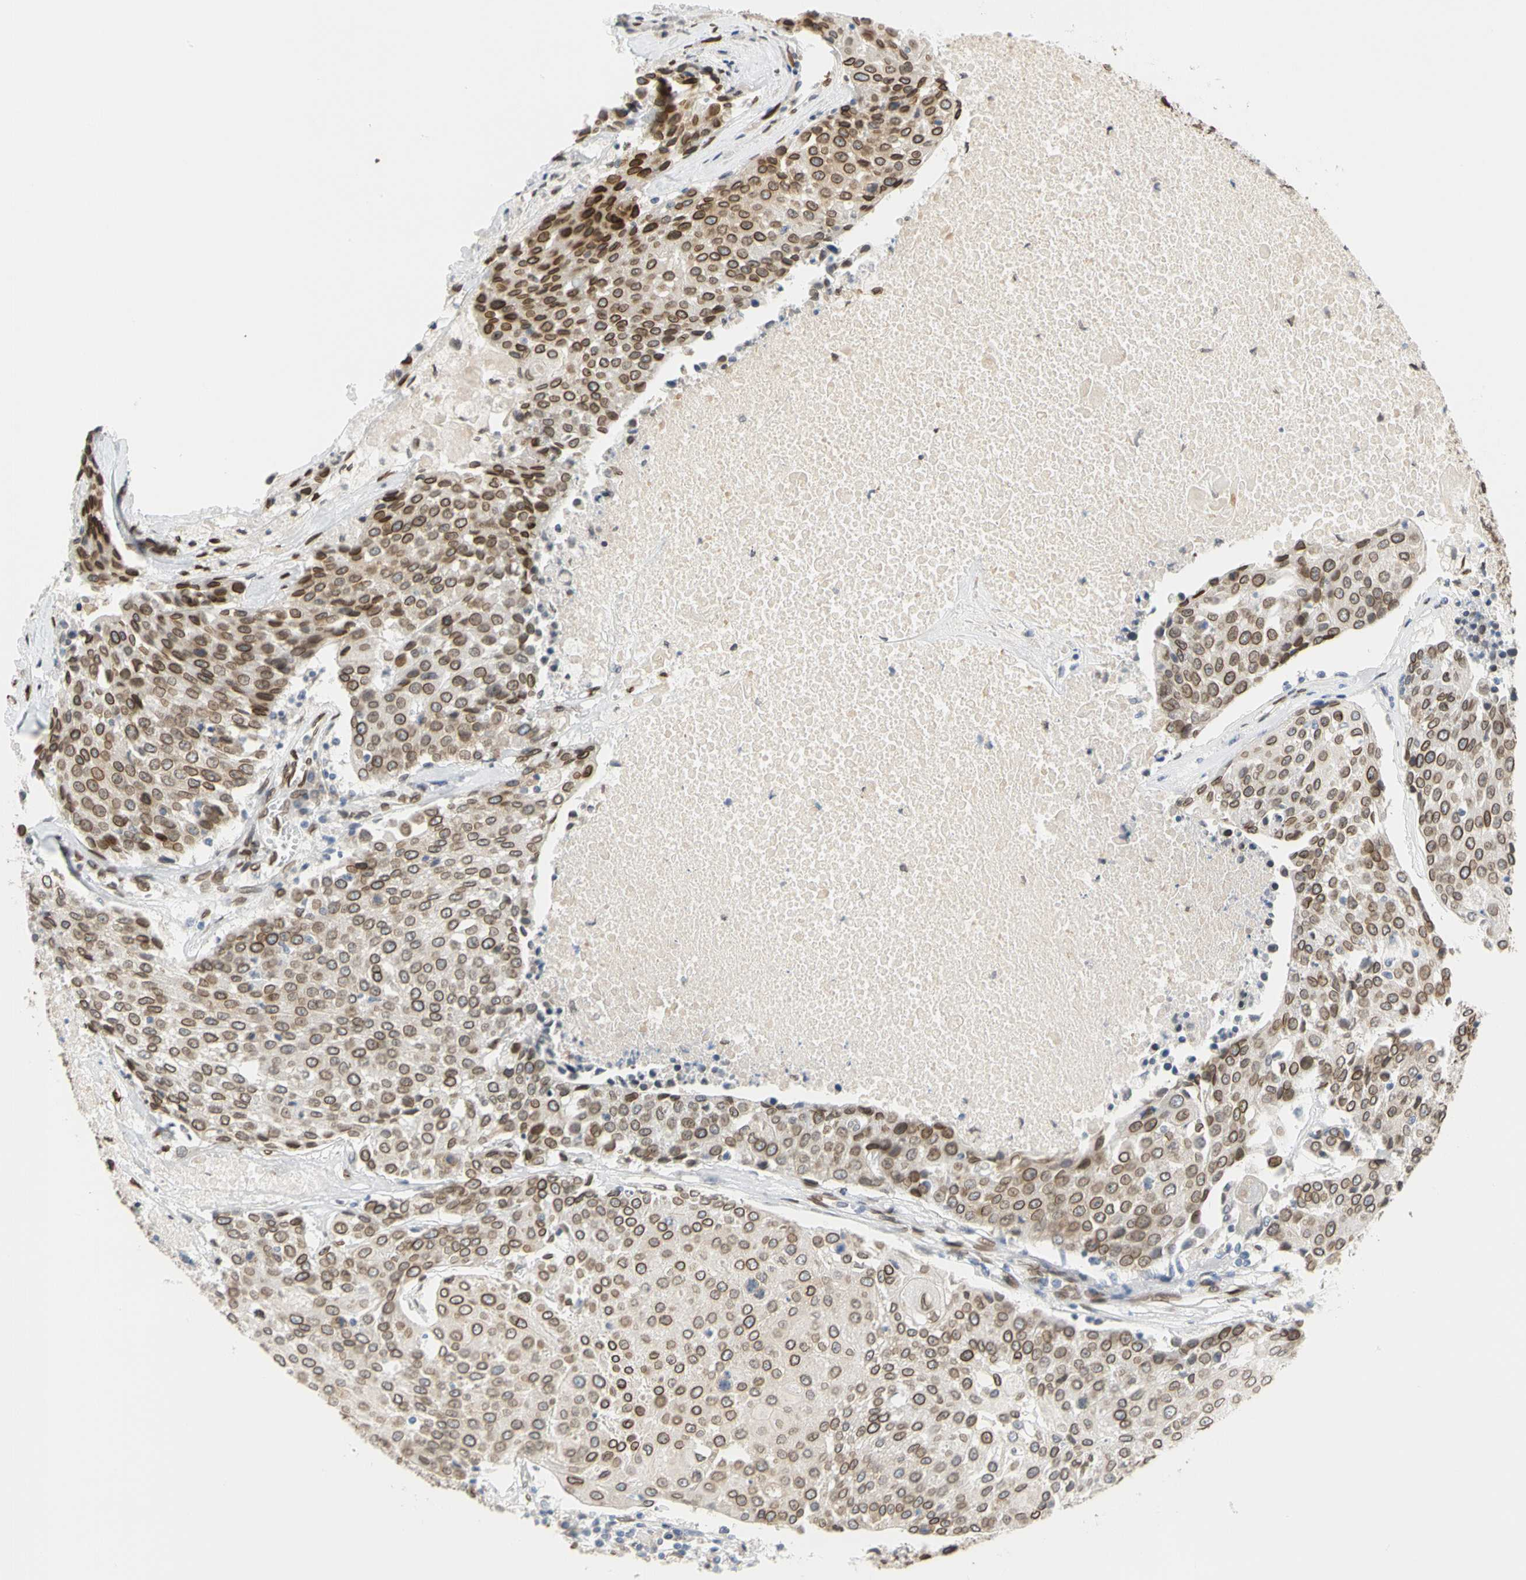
{"staining": {"intensity": "strong", "quantity": ">75%", "location": "cytoplasmic/membranous,nuclear"}, "tissue": "urothelial cancer", "cell_type": "Tumor cells", "image_type": "cancer", "snomed": [{"axis": "morphology", "description": "Urothelial carcinoma, High grade"}, {"axis": "topography", "description": "Urinary bladder"}], "caption": "This is a photomicrograph of IHC staining of urothelial carcinoma (high-grade), which shows strong expression in the cytoplasmic/membranous and nuclear of tumor cells.", "gene": "SUN1", "patient": {"sex": "female", "age": 85}}